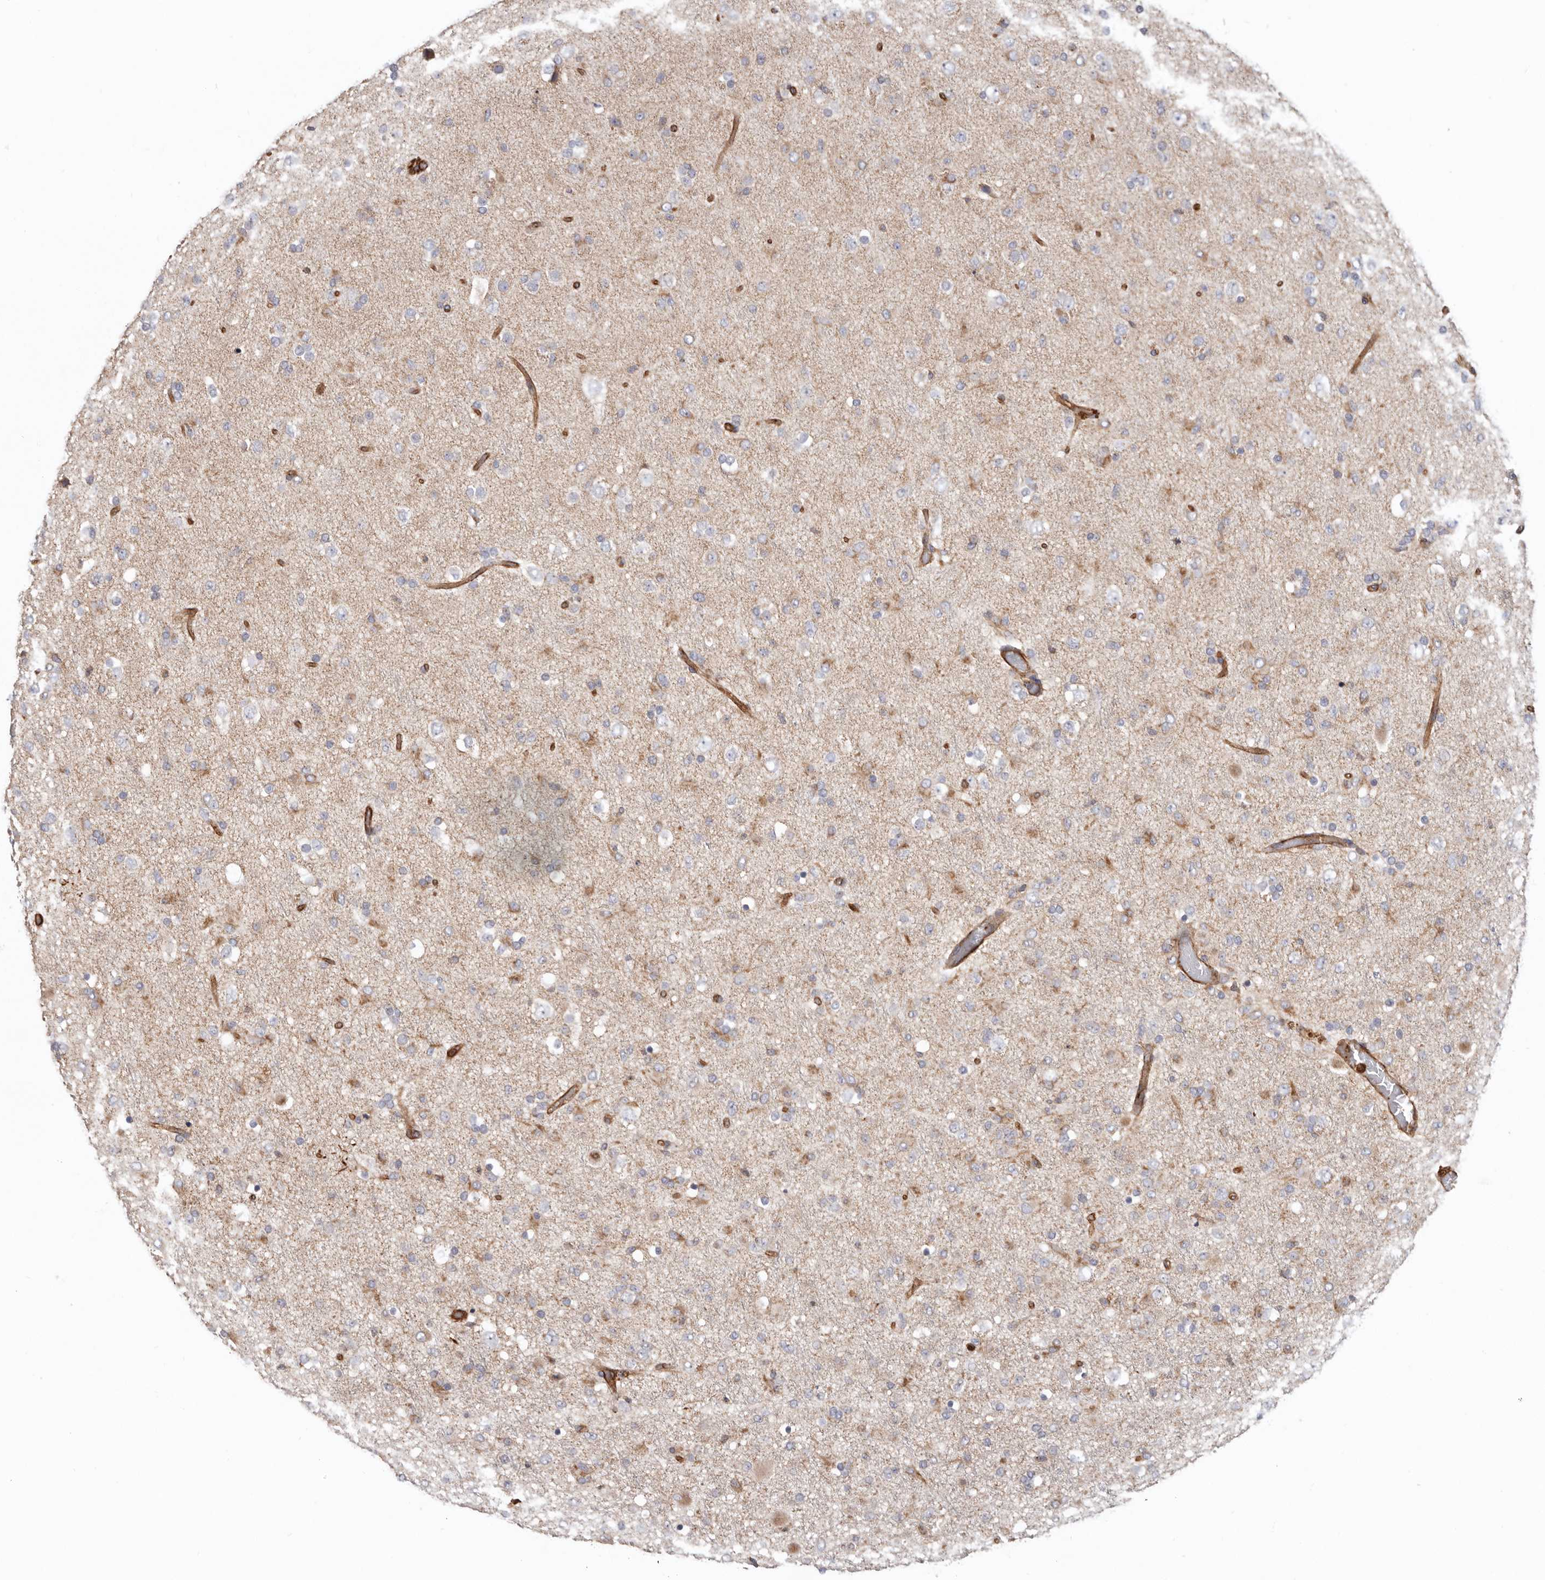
{"staining": {"intensity": "moderate", "quantity": "<25%", "location": "cytoplasmic/membranous"}, "tissue": "glioma", "cell_type": "Tumor cells", "image_type": "cancer", "snomed": [{"axis": "morphology", "description": "Glioma, malignant, Low grade"}, {"axis": "topography", "description": "Brain"}], "caption": "Low-grade glioma (malignant) tissue exhibits moderate cytoplasmic/membranous expression in approximately <25% of tumor cells, visualized by immunohistochemistry.", "gene": "TMC7", "patient": {"sex": "male", "age": 65}}